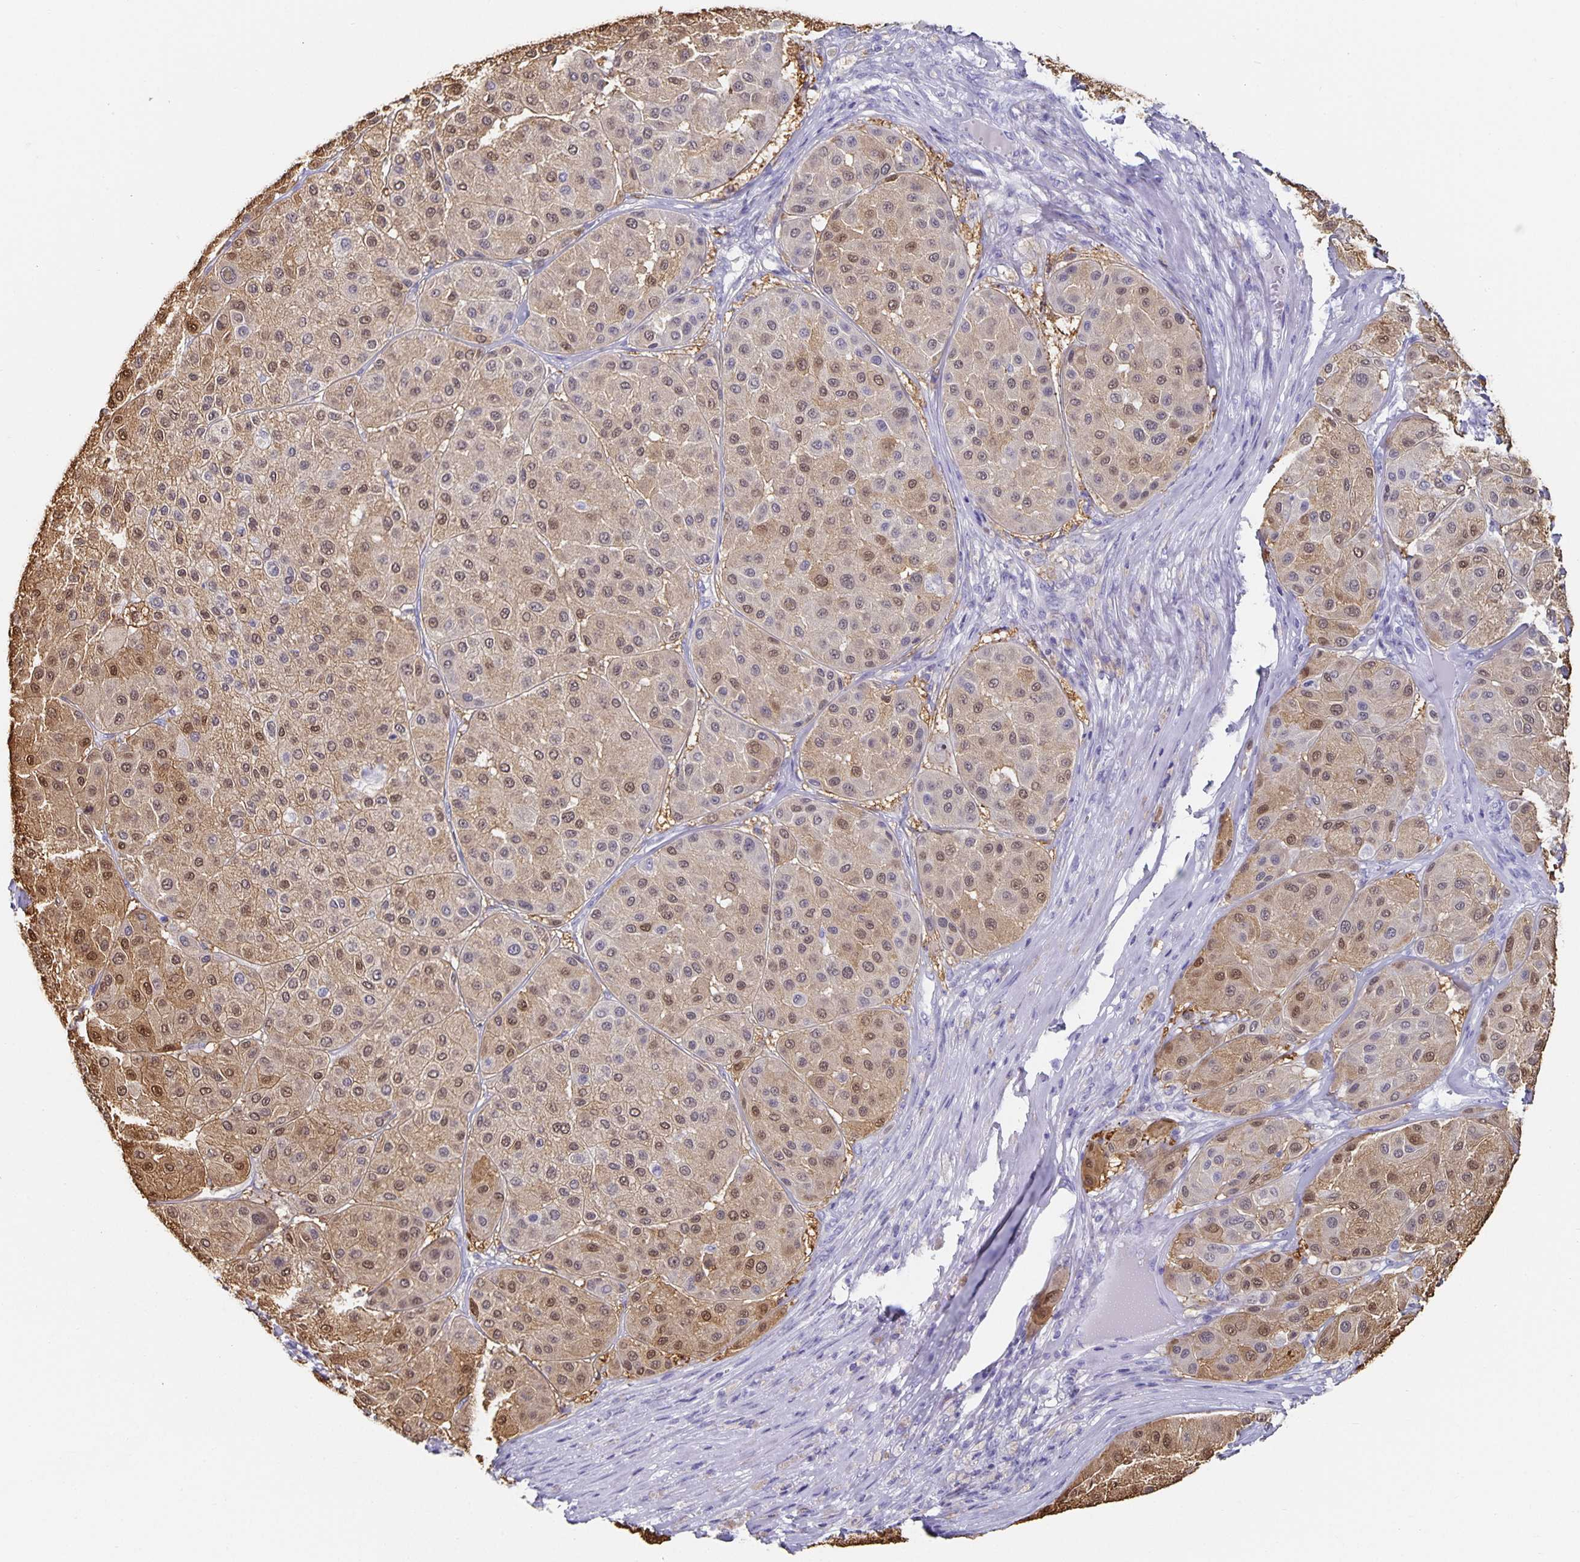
{"staining": {"intensity": "moderate", "quantity": ">75%", "location": "cytoplasmic/membranous,nuclear"}, "tissue": "melanoma", "cell_type": "Tumor cells", "image_type": "cancer", "snomed": [{"axis": "morphology", "description": "Malignant melanoma, Metastatic site"}, {"axis": "topography", "description": "Smooth muscle"}], "caption": "Protein expression analysis of human melanoma reveals moderate cytoplasmic/membranous and nuclear staining in about >75% of tumor cells.", "gene": "CHGA", "patient": {"sex": "male", "age": 41}}